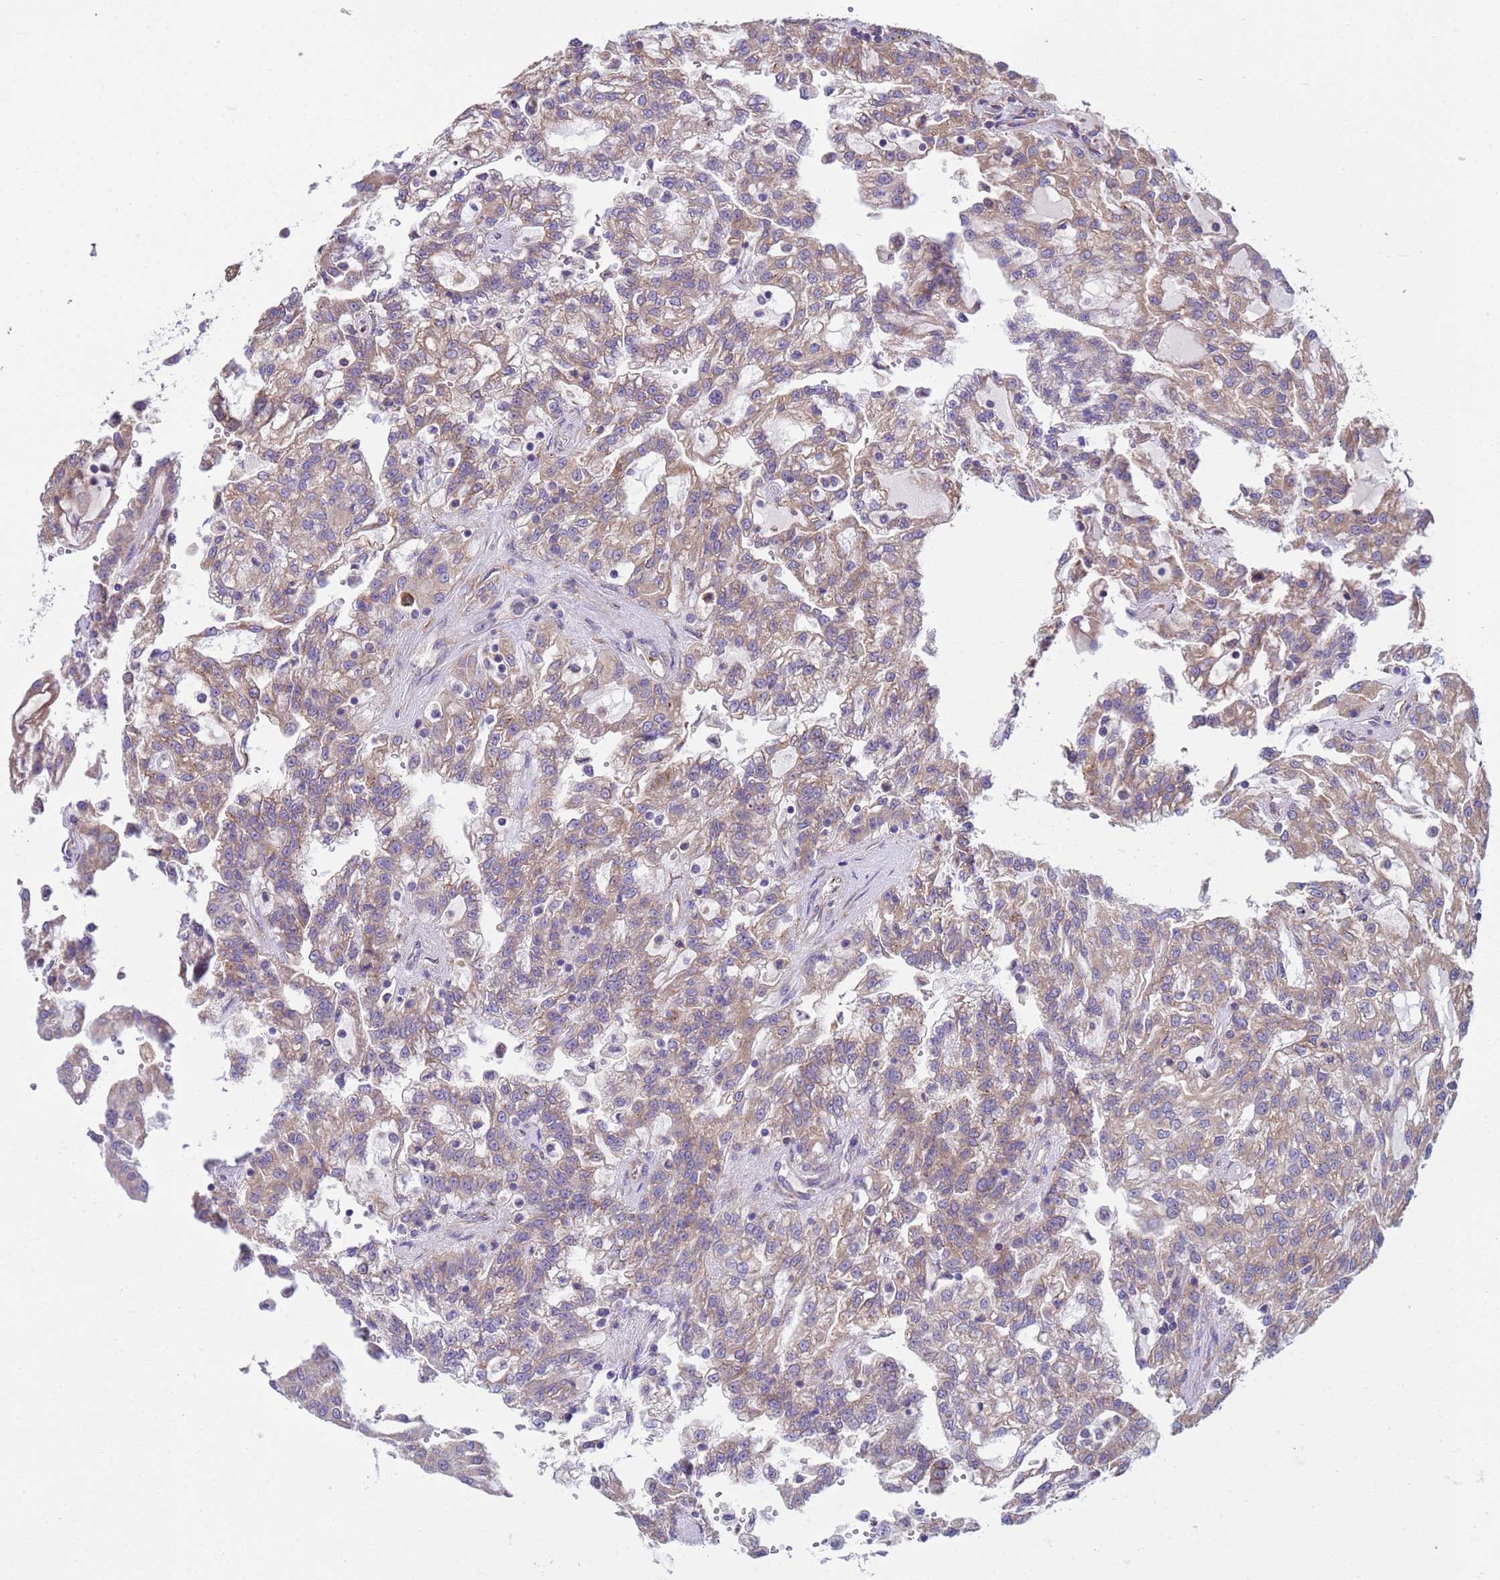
{"staining": {"intensity": "moderate", "quantity": "25%-75%", "location": "cytoplasmic/membranous"}, "tissue": "renal cancer", "cell_type": "Tumor cells", "image_type": "cancer", "snomed": [{"axis": "morphology", "description": "Adenocarcinoma, NOS"}, {"axis": "topography", "description": "Kidney"}], "caption": "Renal adenocarcinoma stained with a brown dye demonstrates moderate cytoplasmic/membranous positive positivity in approximately 25%-75% of tumor cells.", "gene": "THAP5", "patient": {"sex": "male", "age": 63}}